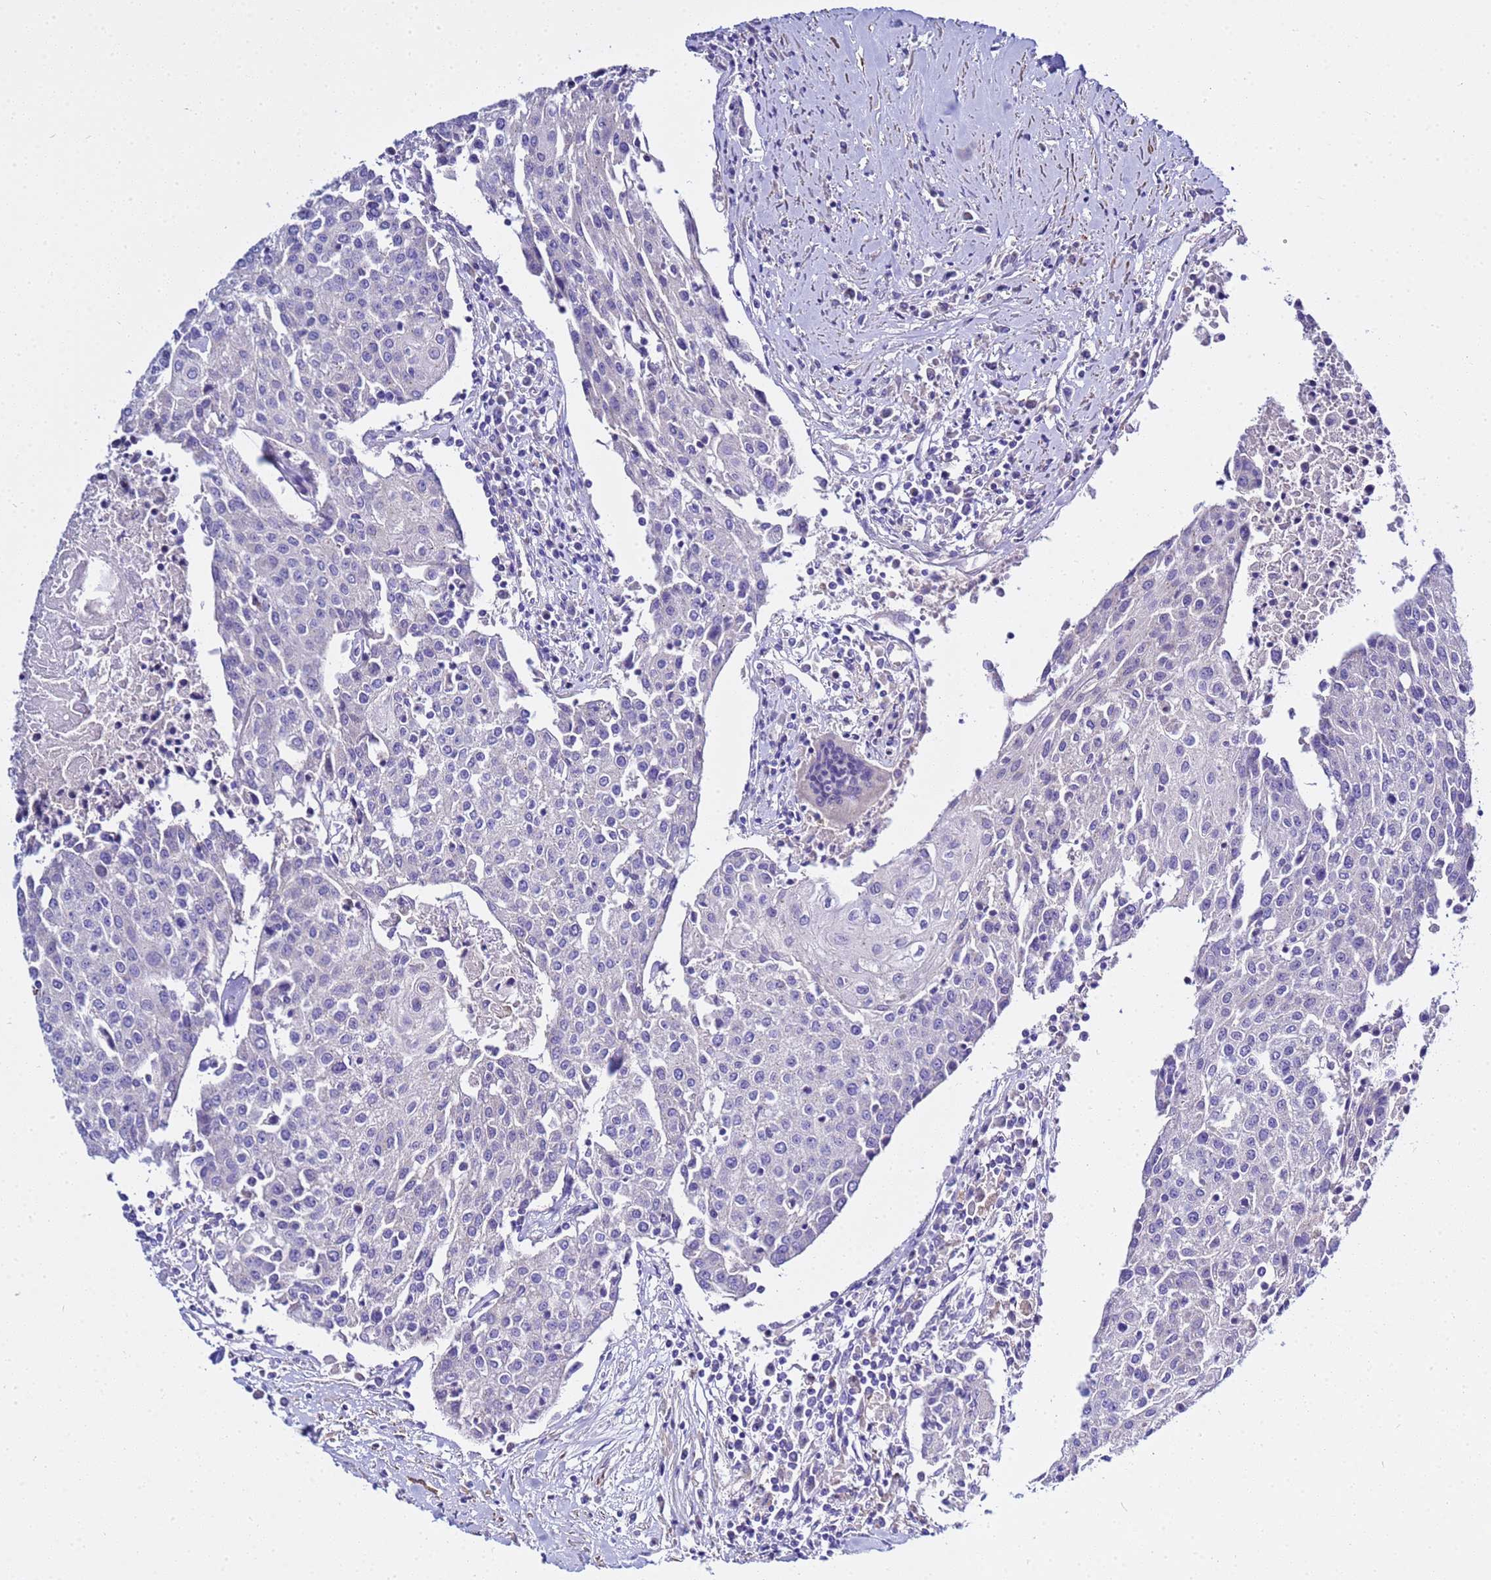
{"staining": {"intensity": "negative", "quantity": "none", "location": "none"}, "tissue": "urothelial cancer", "cell_type": "Tumor cells", "image_type": "cancer", "snomed": [{"axis": "morphology", "description": "Urothelial carcinoma, High grade"}, {"axis": "topography", "description": "Urinary bladder"}], "caption": "Immunohistochemistry (IHC) histopathology image of neoplastic tissue: urothelial carcinoma (high-grade) stained with DAB (3,3'-diaminobenzidine) exhibits no significant protein expression in tumor cells.", "gene": "USP18", "patient": {"sex": "female", "age": 85}}